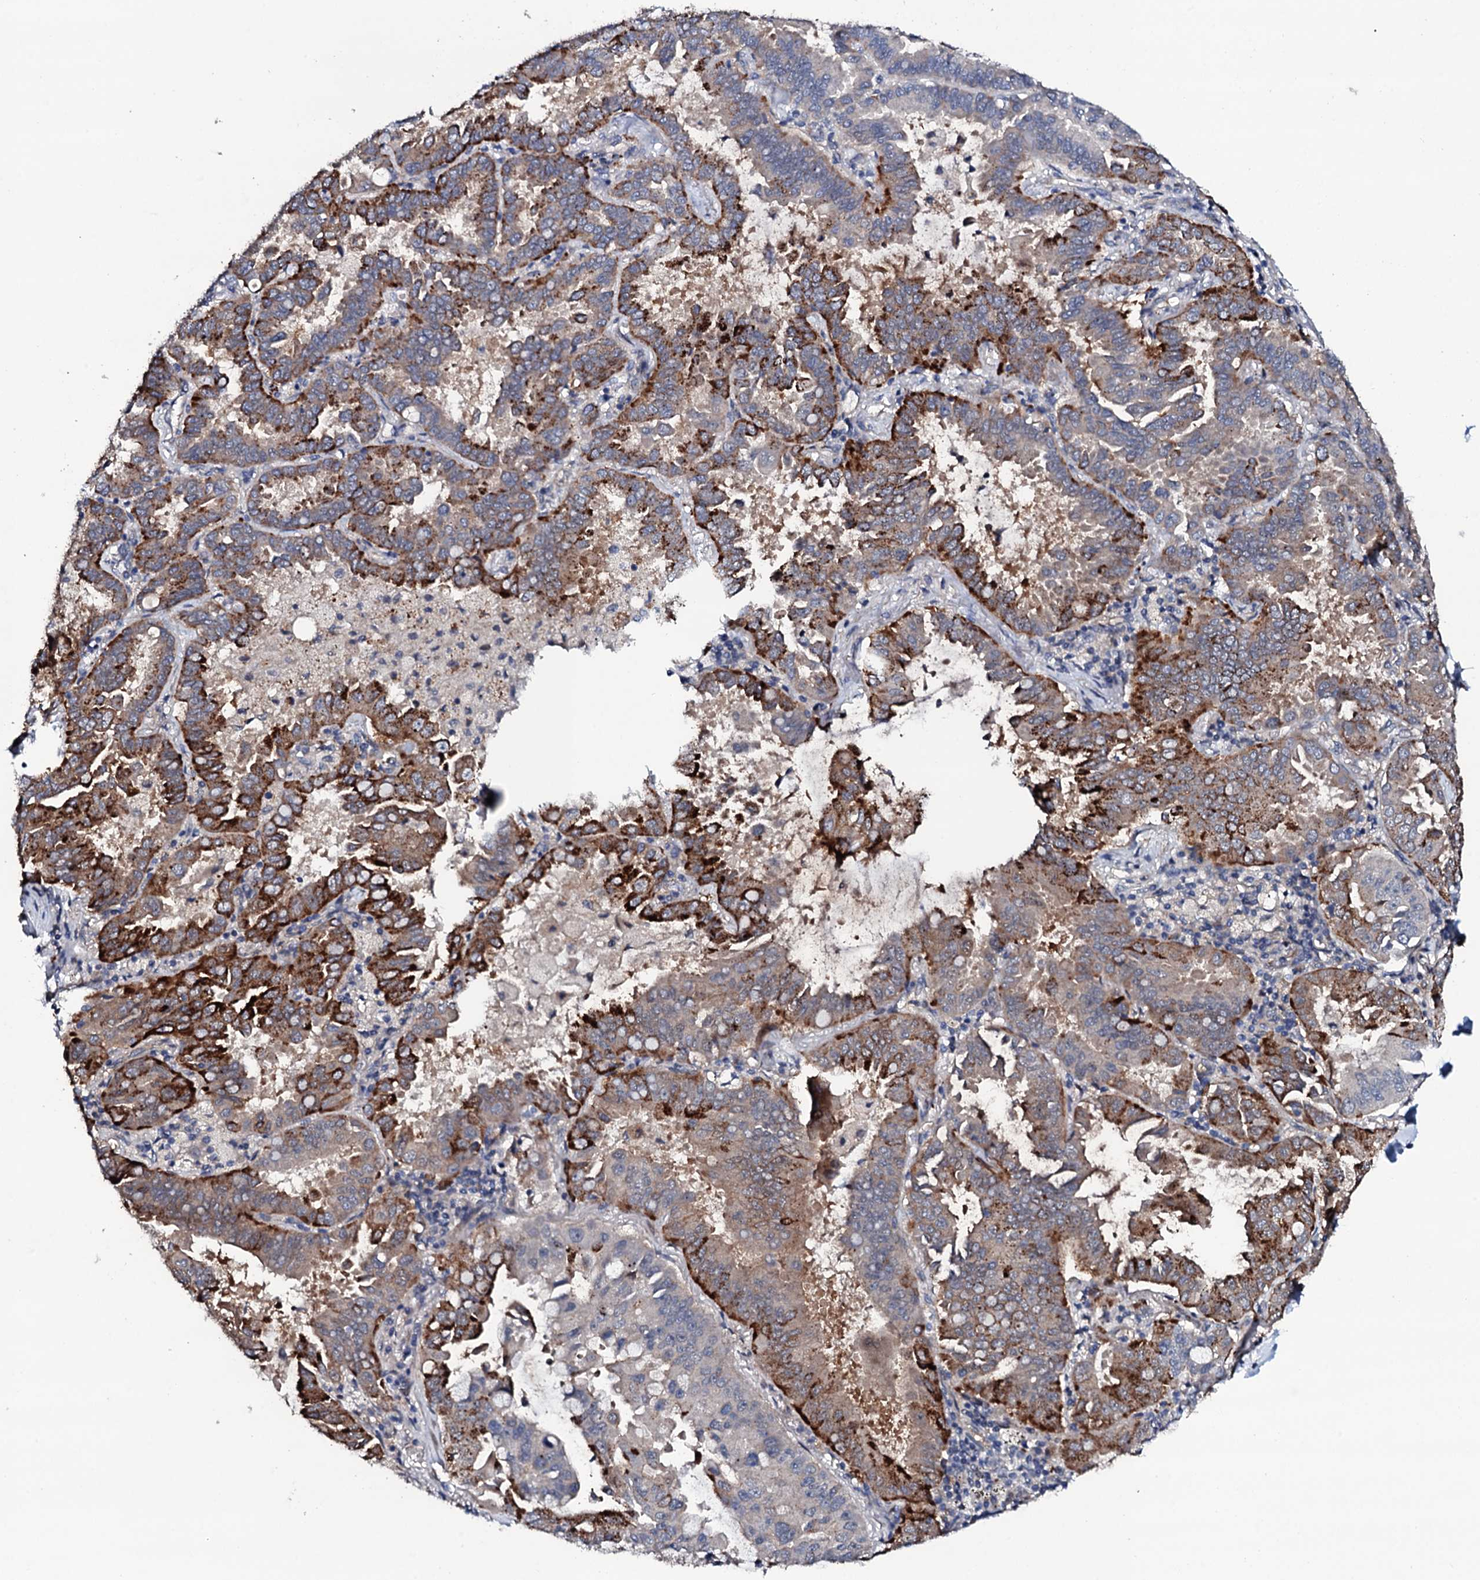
{"staining": {"intensity": "strong", "quantity": ">75%", "location": "cytoplasmic/membranous"}, "tissue": "lung cancer", "cell_type": "Tumor cells", "image_type": "cancer", "snomed": [{"axis": "morphology", "description": "Adenocarcinoma, NOS"}, {"axis": "topography", "description": "Lung"}], "caption": "Protein analysis of adenocarcinoma (lung) tissue reveals strong cytoplasmic/membranous staining in approximately >75% of tumor cells.", "gene": "CIAO2A", "patient": {"sex": "male", "age": 64}}